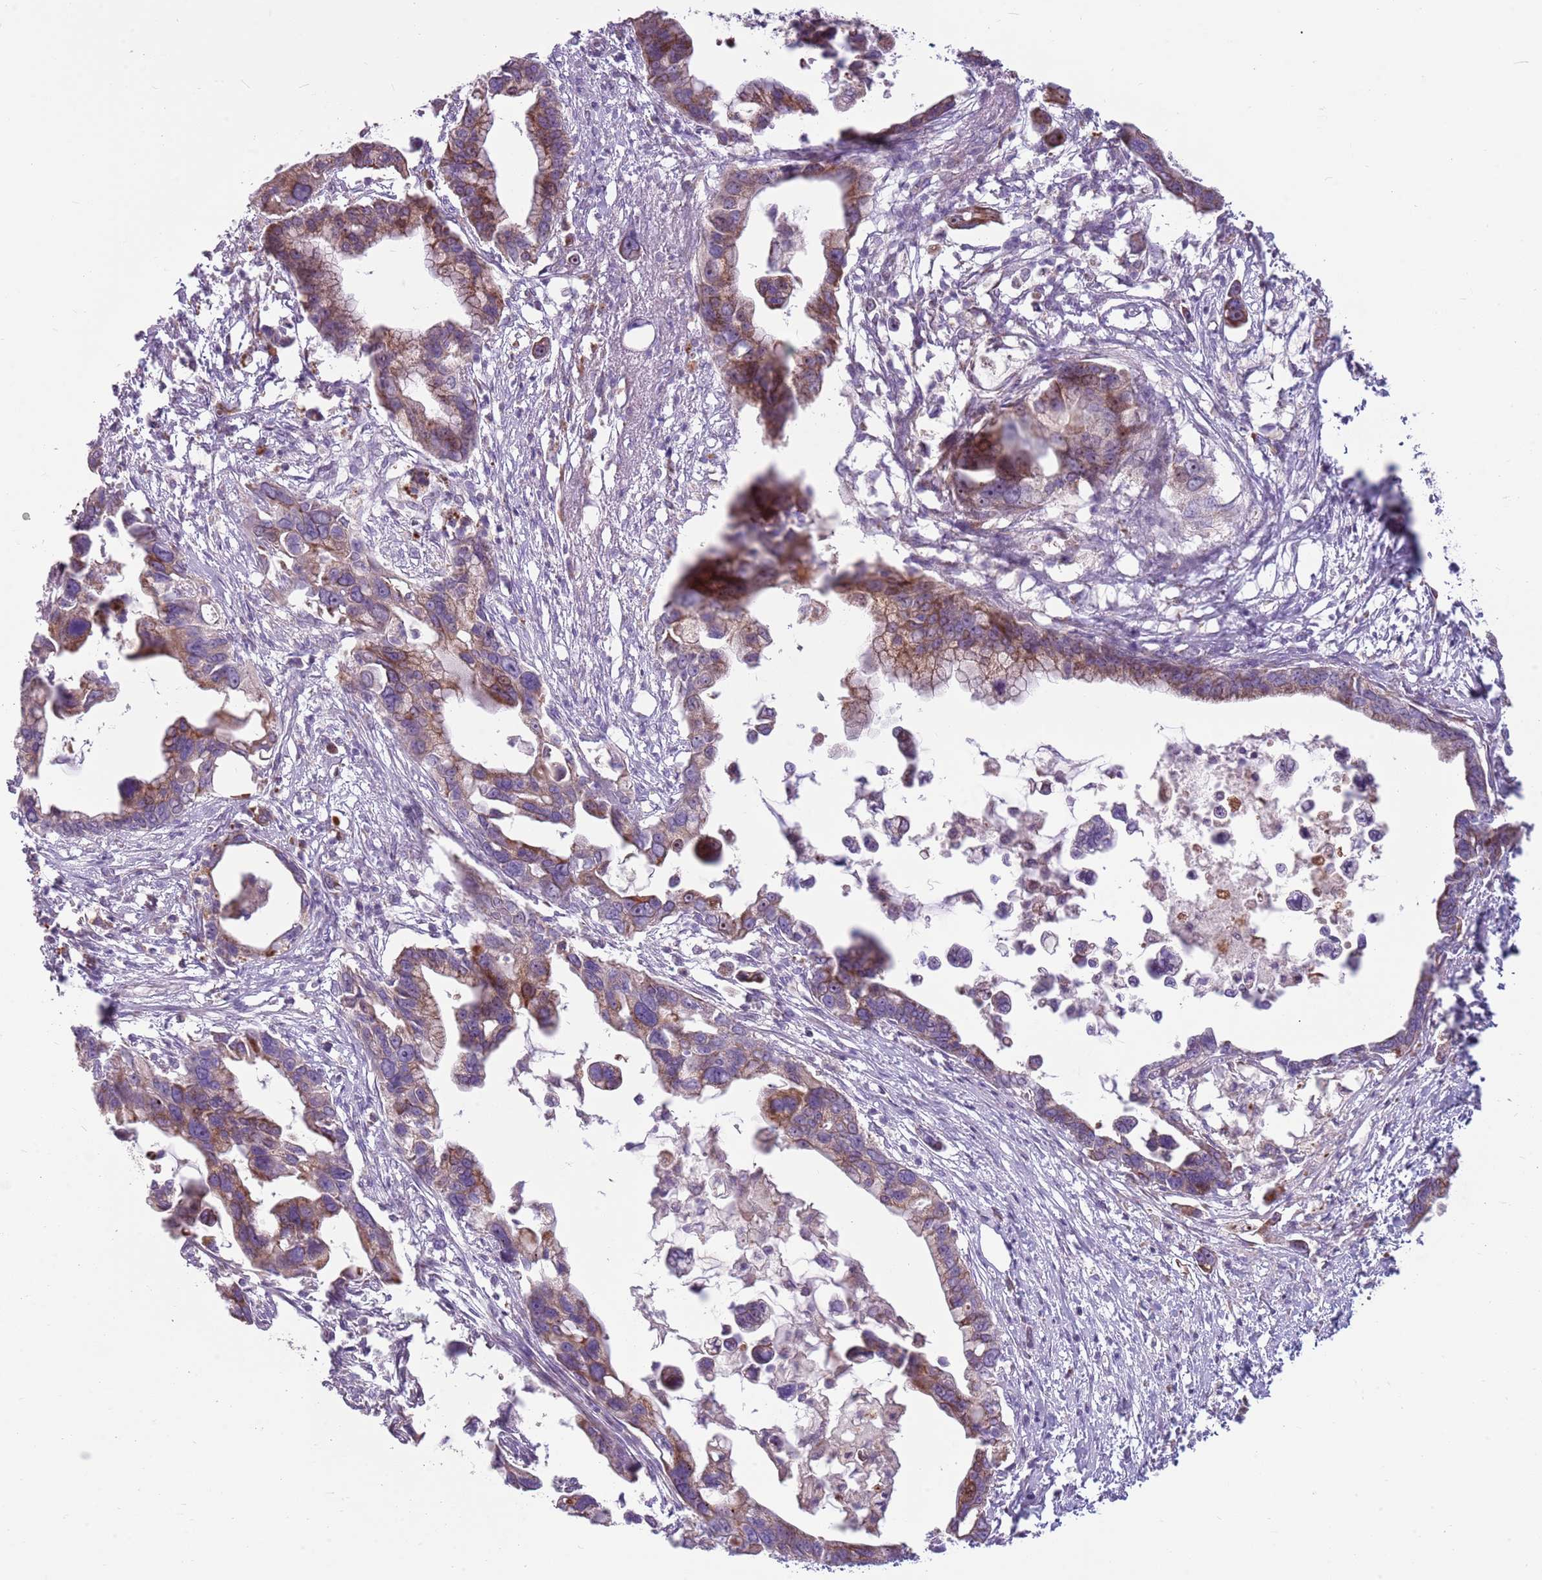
{"staining": {"intensity": "moderate", "quantity": ">75%", "location": "cytoplasmic/membranous"}, "tissue": "pancreatic cancer", "cell_type": "Tumor cells", "image_type": "cancer", "snomed": [{"axis": "morphology", "description": "Adenocarcinoma, NOS"}, {"axis": "topography", "description": "Pancreas"}], "caption": "Pancreatic cancer stained for a protein (brown) exhibits moderate cytoplasmic/membranous positive expression in about >75% of tumor cells.", "gene": "ZNF530", "patient": {"sex": "female", "age": 83}}